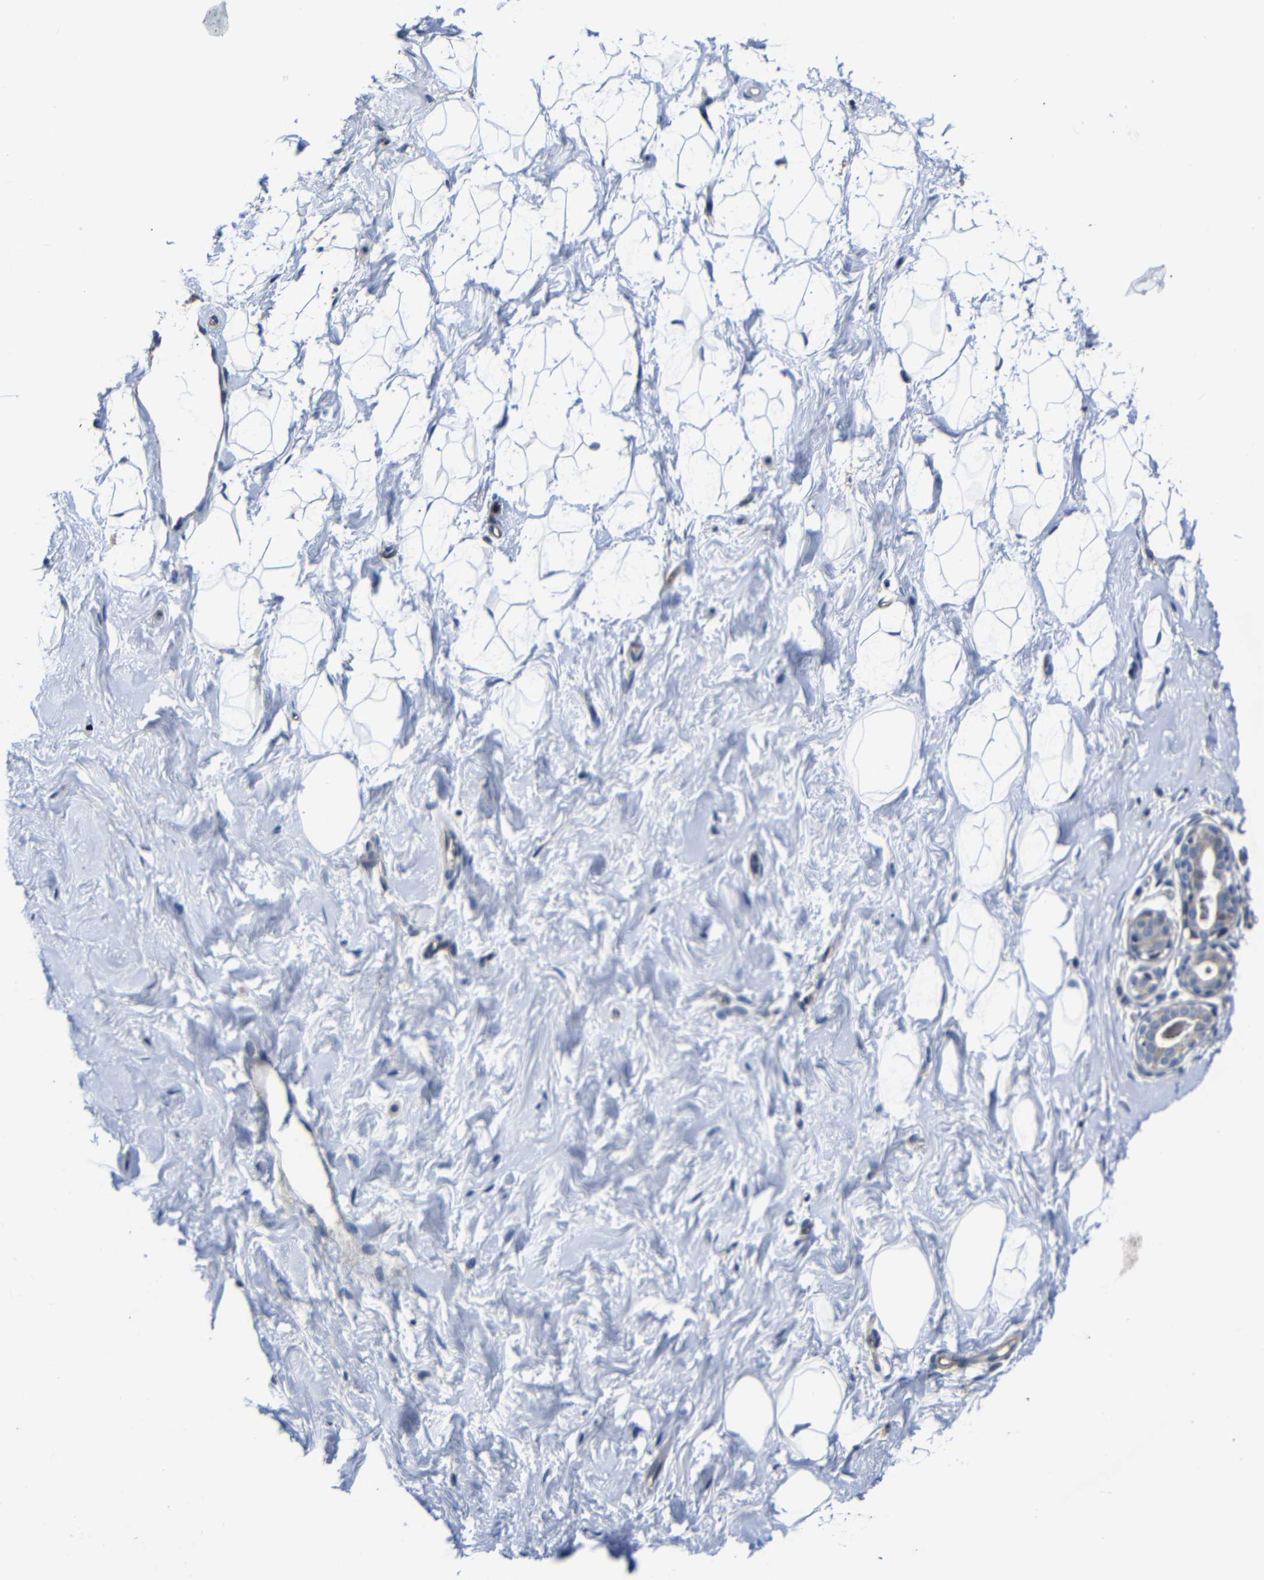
{"staining": {"intensity": "negative", "quantity": "none", "location": "none"}, "tissue": "breast", "cell_type": "Adipocytes", "image_type": "normal", "snomed": [{"axis": "morphology", "description": "Normal tissue, NOS"}, {"axis": "topography", "description": "Breast"}], "caption": "The immunohistochemistry (IHC) photomicrograph has no significant positivity in adipocytes of breast. Brightfield microscopy of IHC stained with DAB (brown) and hematoxylin (blue), captured at high magnification.", "gene": "AFDN", "patient": {"sex": "female", "age": 23}}